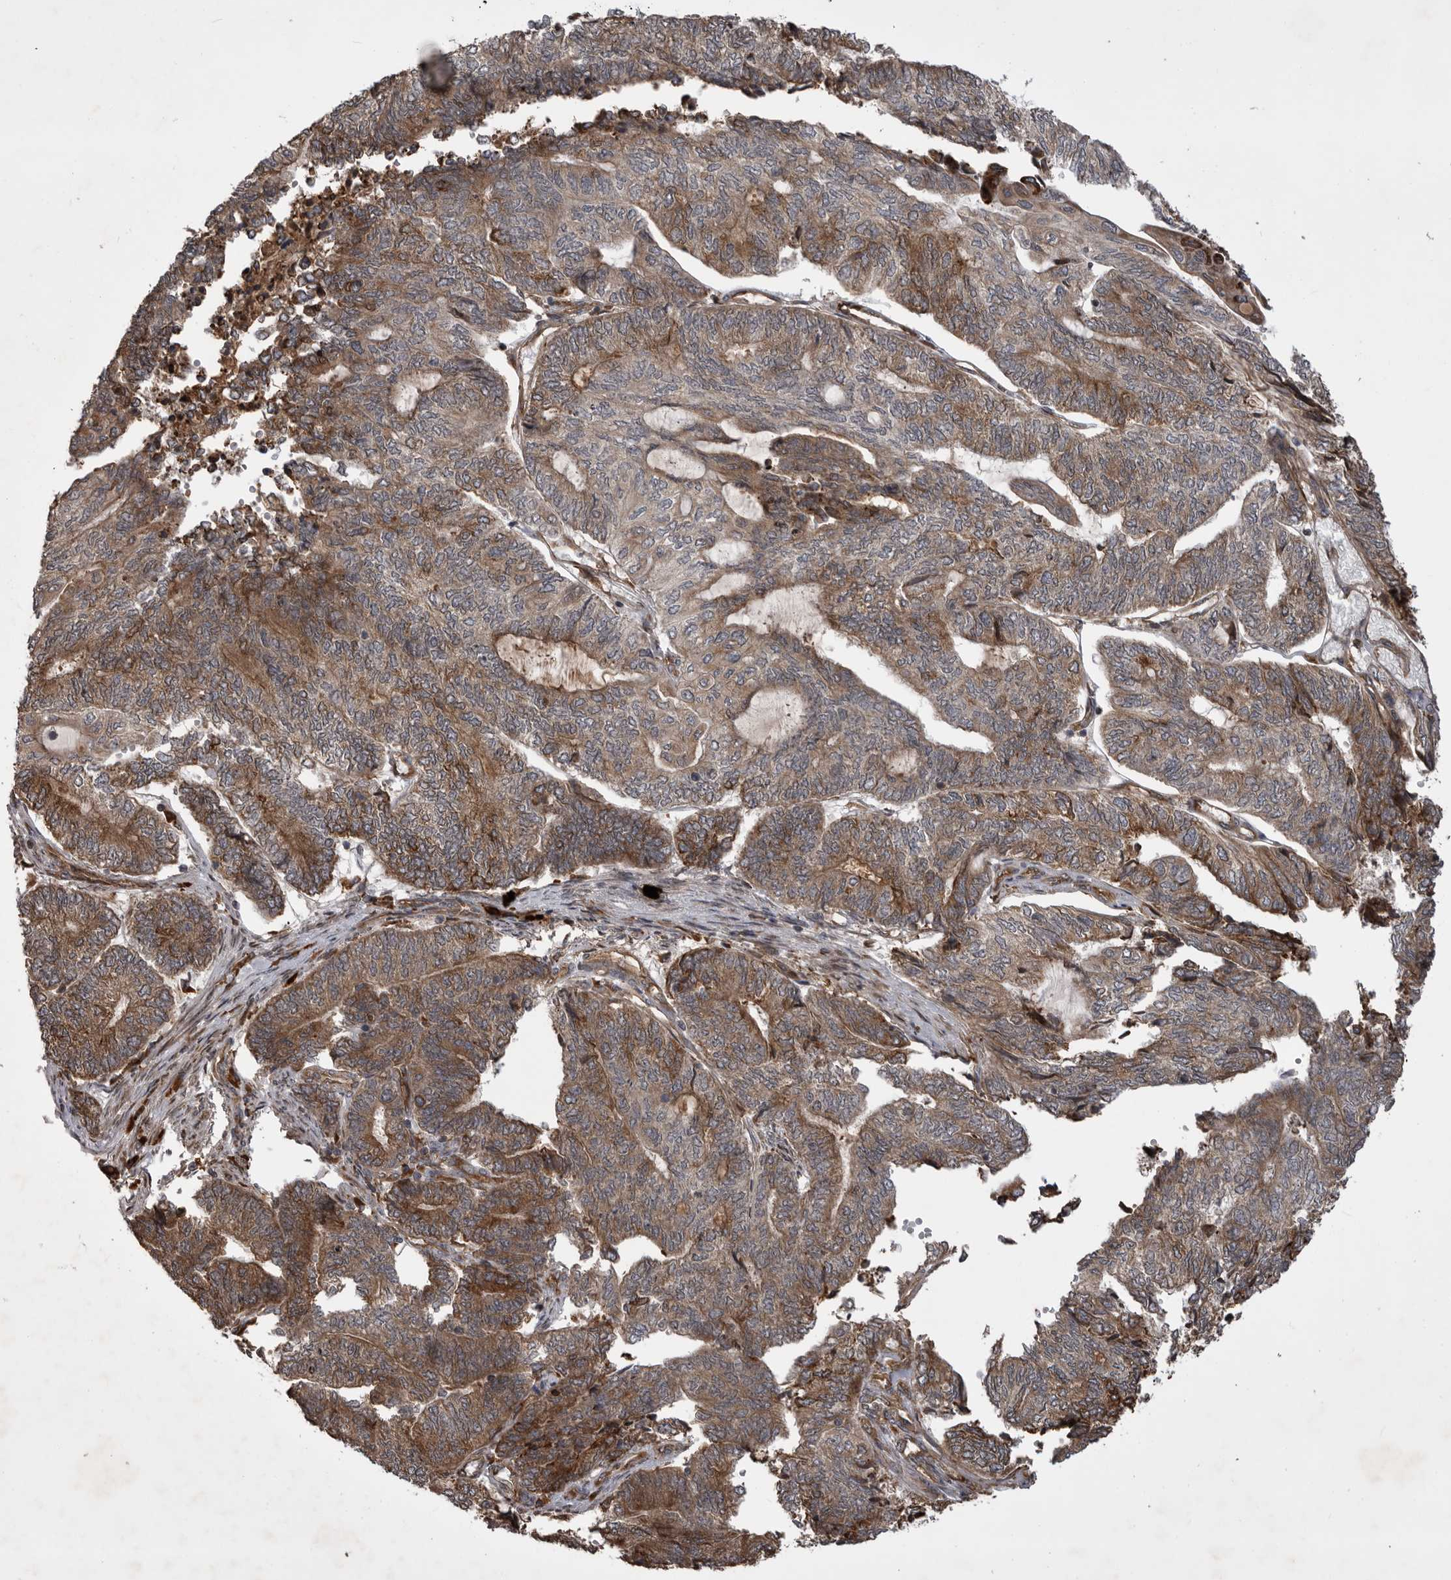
{"staining": {"intensity": "moderate", "quantity": ">75%", "location": "cytoplasmic/membranous"}, "tissue": "endometrial cancer", "cell_type": "Tumor cells", "image_type": "cancer", "snomed": [{"axis": "morphology", "description": "Adenocarcinoma, NOS"}, {"axis": "topography", "description": "Uterus"}, {"axis": "topography", "description": "Endometrium"}], "caption": "Immunohistochemistry (DAB (3,3'-diaminobenzidine)) staining of human endometrial cancer displays moderate cytoplasmic/membranous protein expression in about >75% of tumor cells. The staining was performed using DAB, with brown indicating positive protein expression. Nuclei are stained blue with hematoxylin.", "gene": "RAB3GAP2", "patient": {"sex": "female", "age": 70}}